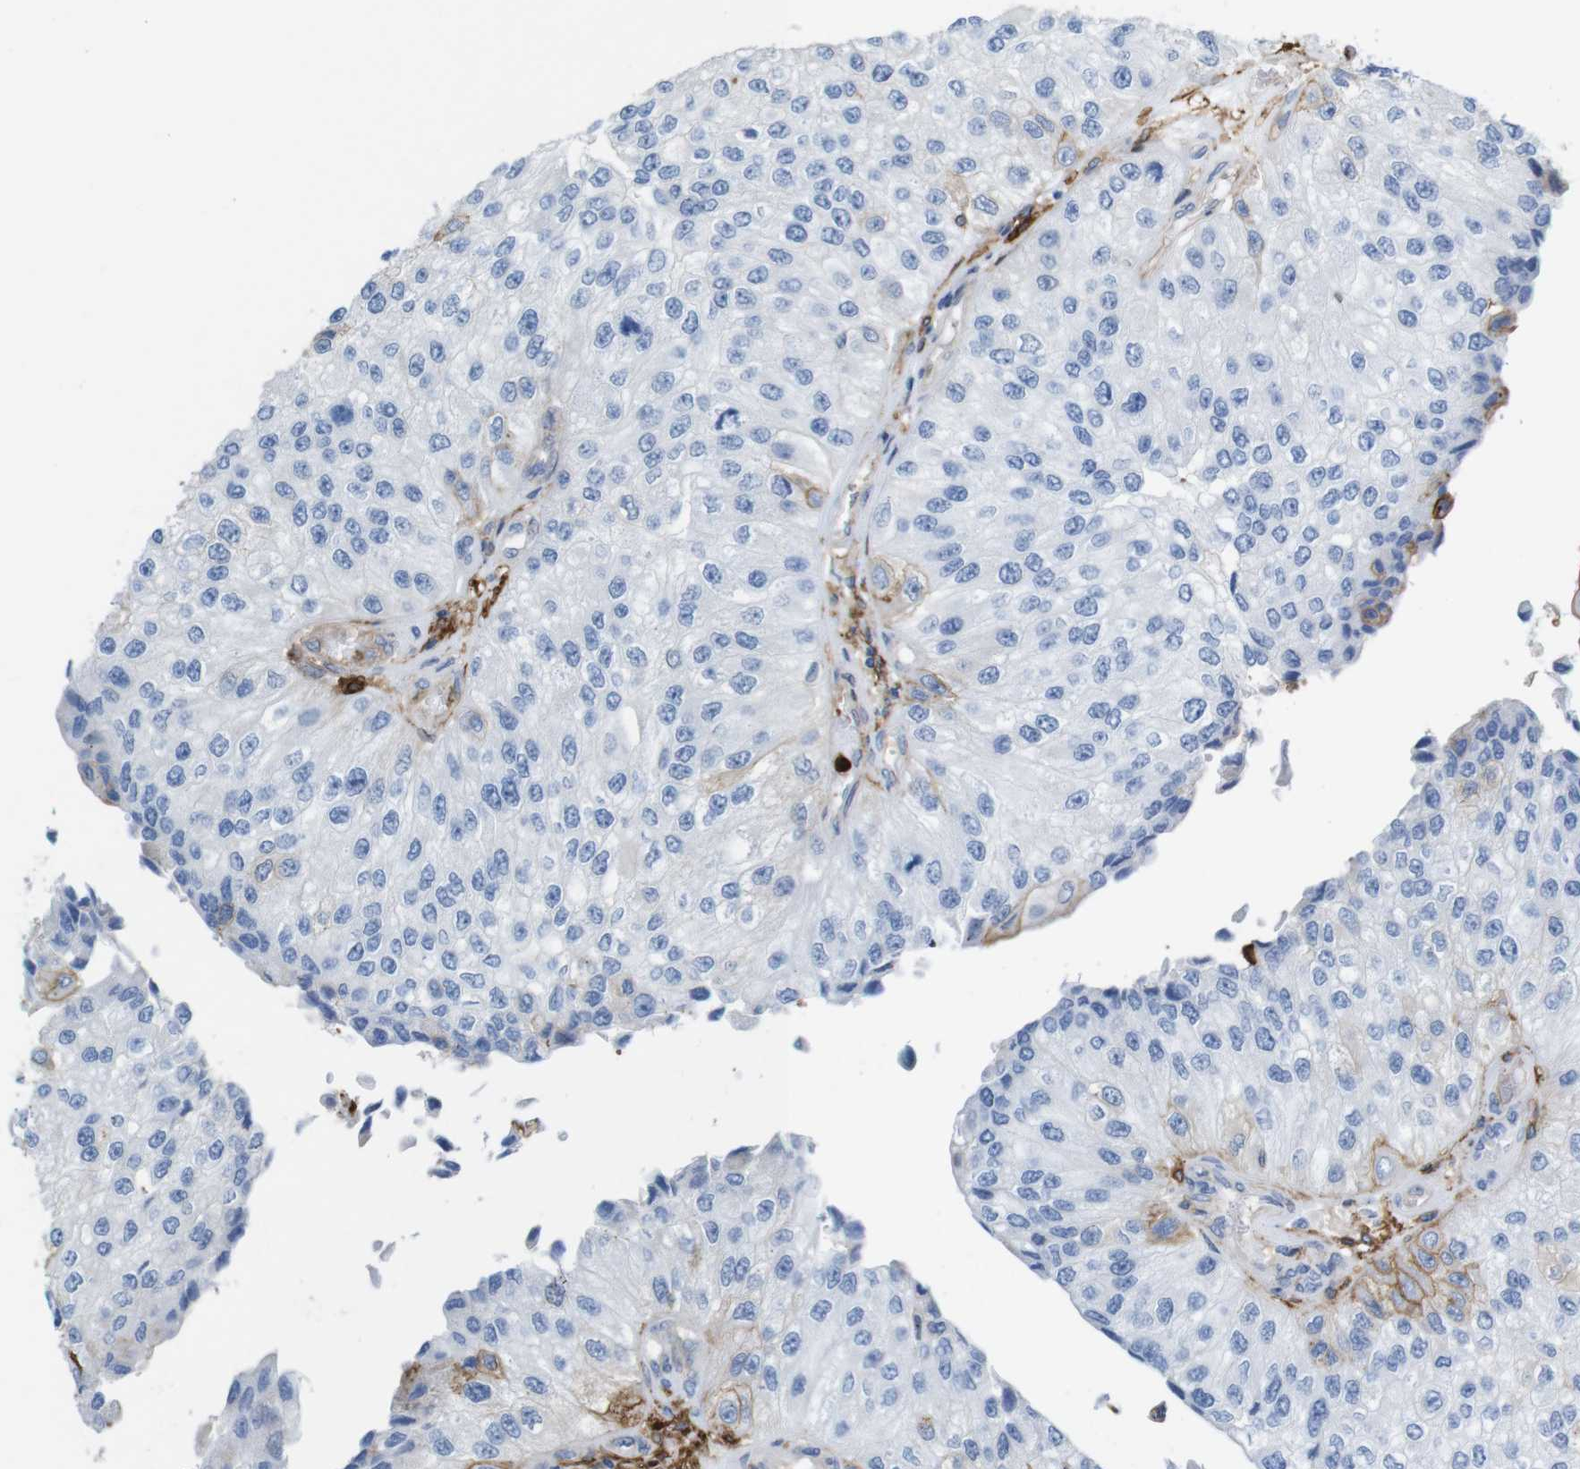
{"staining": {"intensity": "negative", "quantity": "none", "location": "none"}, "tissue": "urothelial cancer", "cell_type": "Tumor cells", "image_type": "cancer", "snomed": [{"axis": "morphology", "description": "Urothelial carcinoma, High grade"}, {"axis": "topography", "description": "Kidney"}, {"axis": "topography", "description": "Urinary bladder"}], "caption": "High magnification brightfield microscopy of urothelial cancer stained with DAB (brown) and counterstained with hematoxylin (blue): tumor cells show no significant expression.", "gene": "ANXA1", "patient": {"sex": "male", "age": 77}}